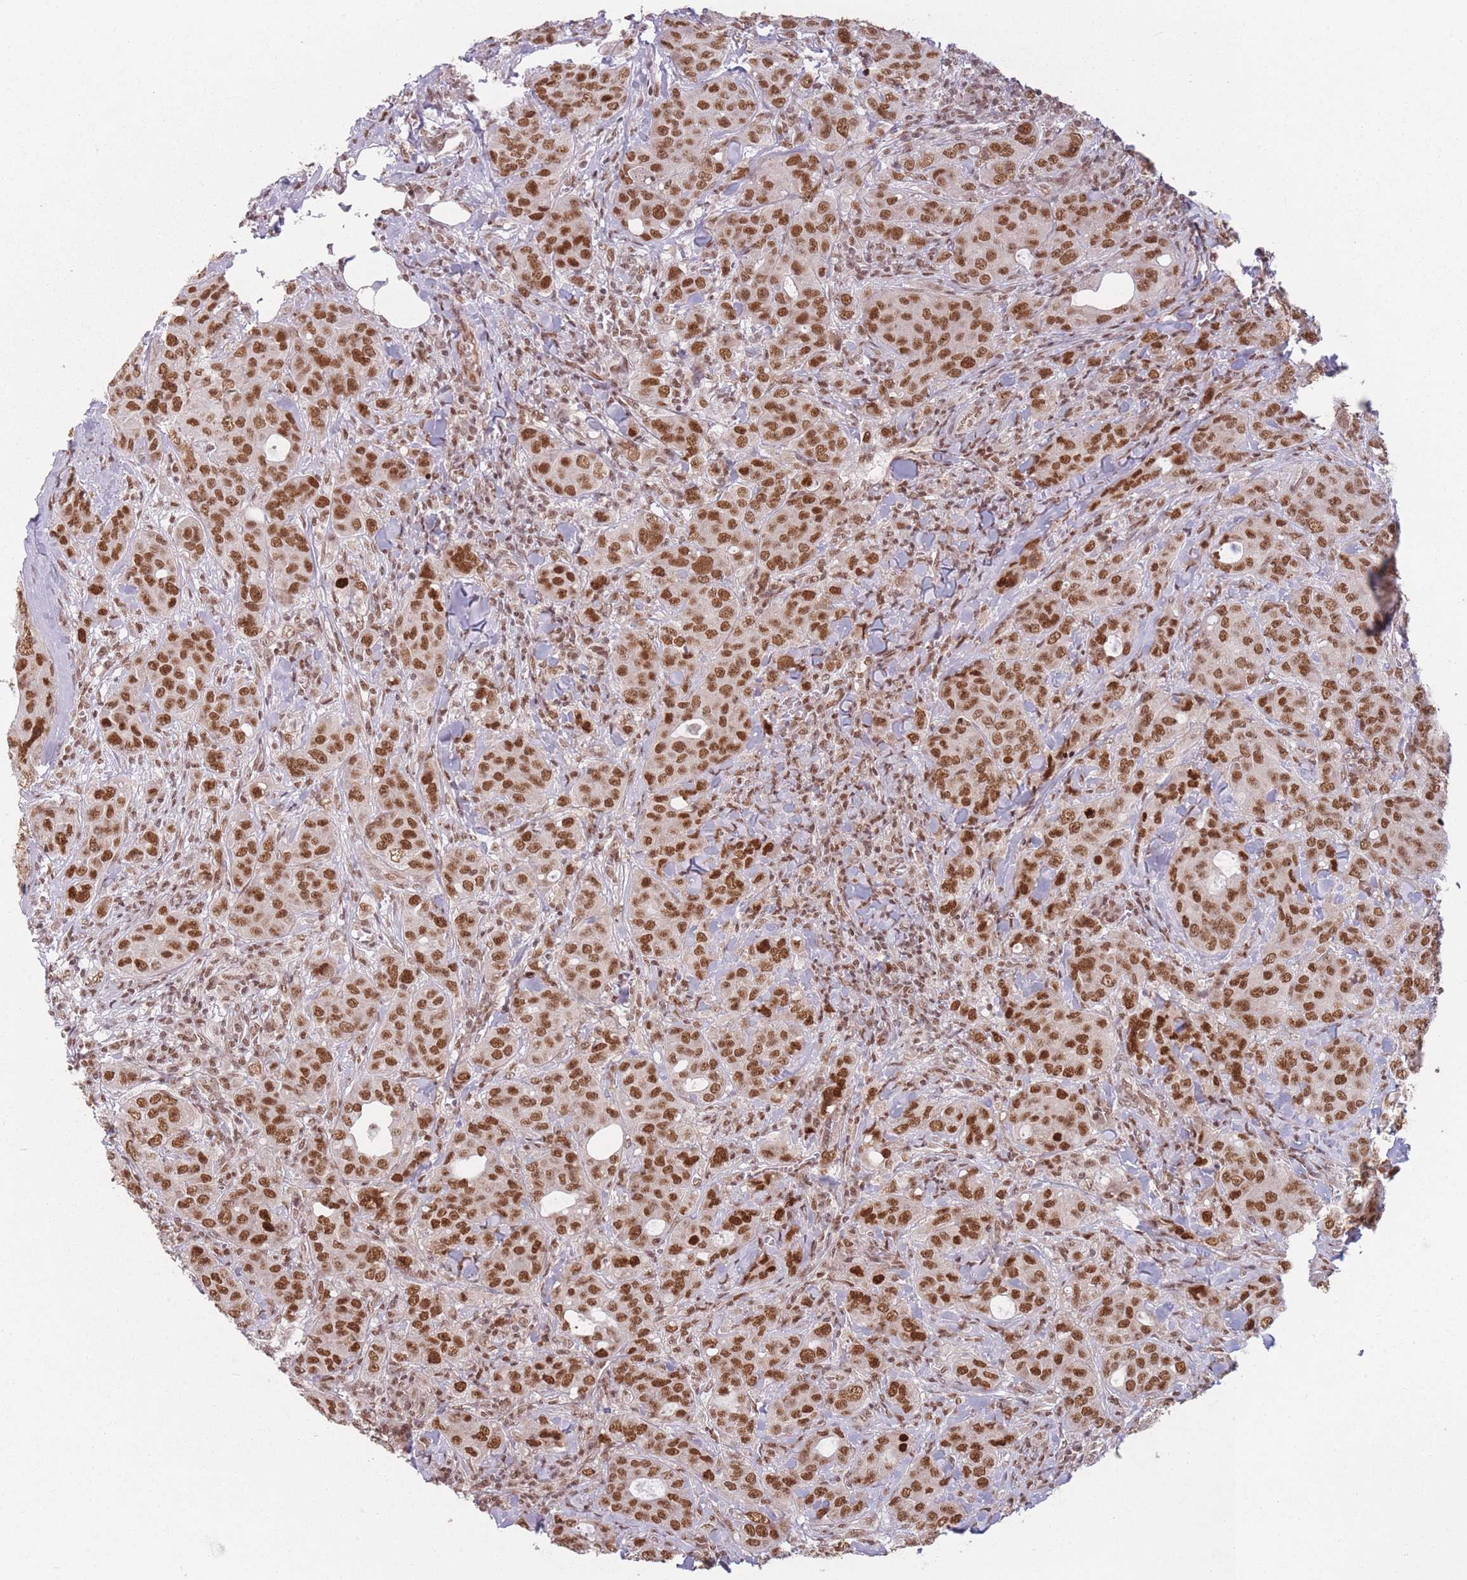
{"staining": {"intensity": "strong", "quantity": ">75%", "location": "nuclear"}, "tissue": "breast cancer", "cell_type": "Tumor cells", "image_type": "cancer", "snomed": [{"axis": "morphology", "description": "Duct carcinoma"}, {"axis": "topography", "description": "Breast"}], "caption": "This histopathology image exhibits immunohistochemistry (IHC) staining of human invasive ductal carcinoma (breast), with high strong nuclear expression in approximately >75% of tumor cells.", "gene": "SUPT6H", "patient": {"sex": "female", "age": 43}}